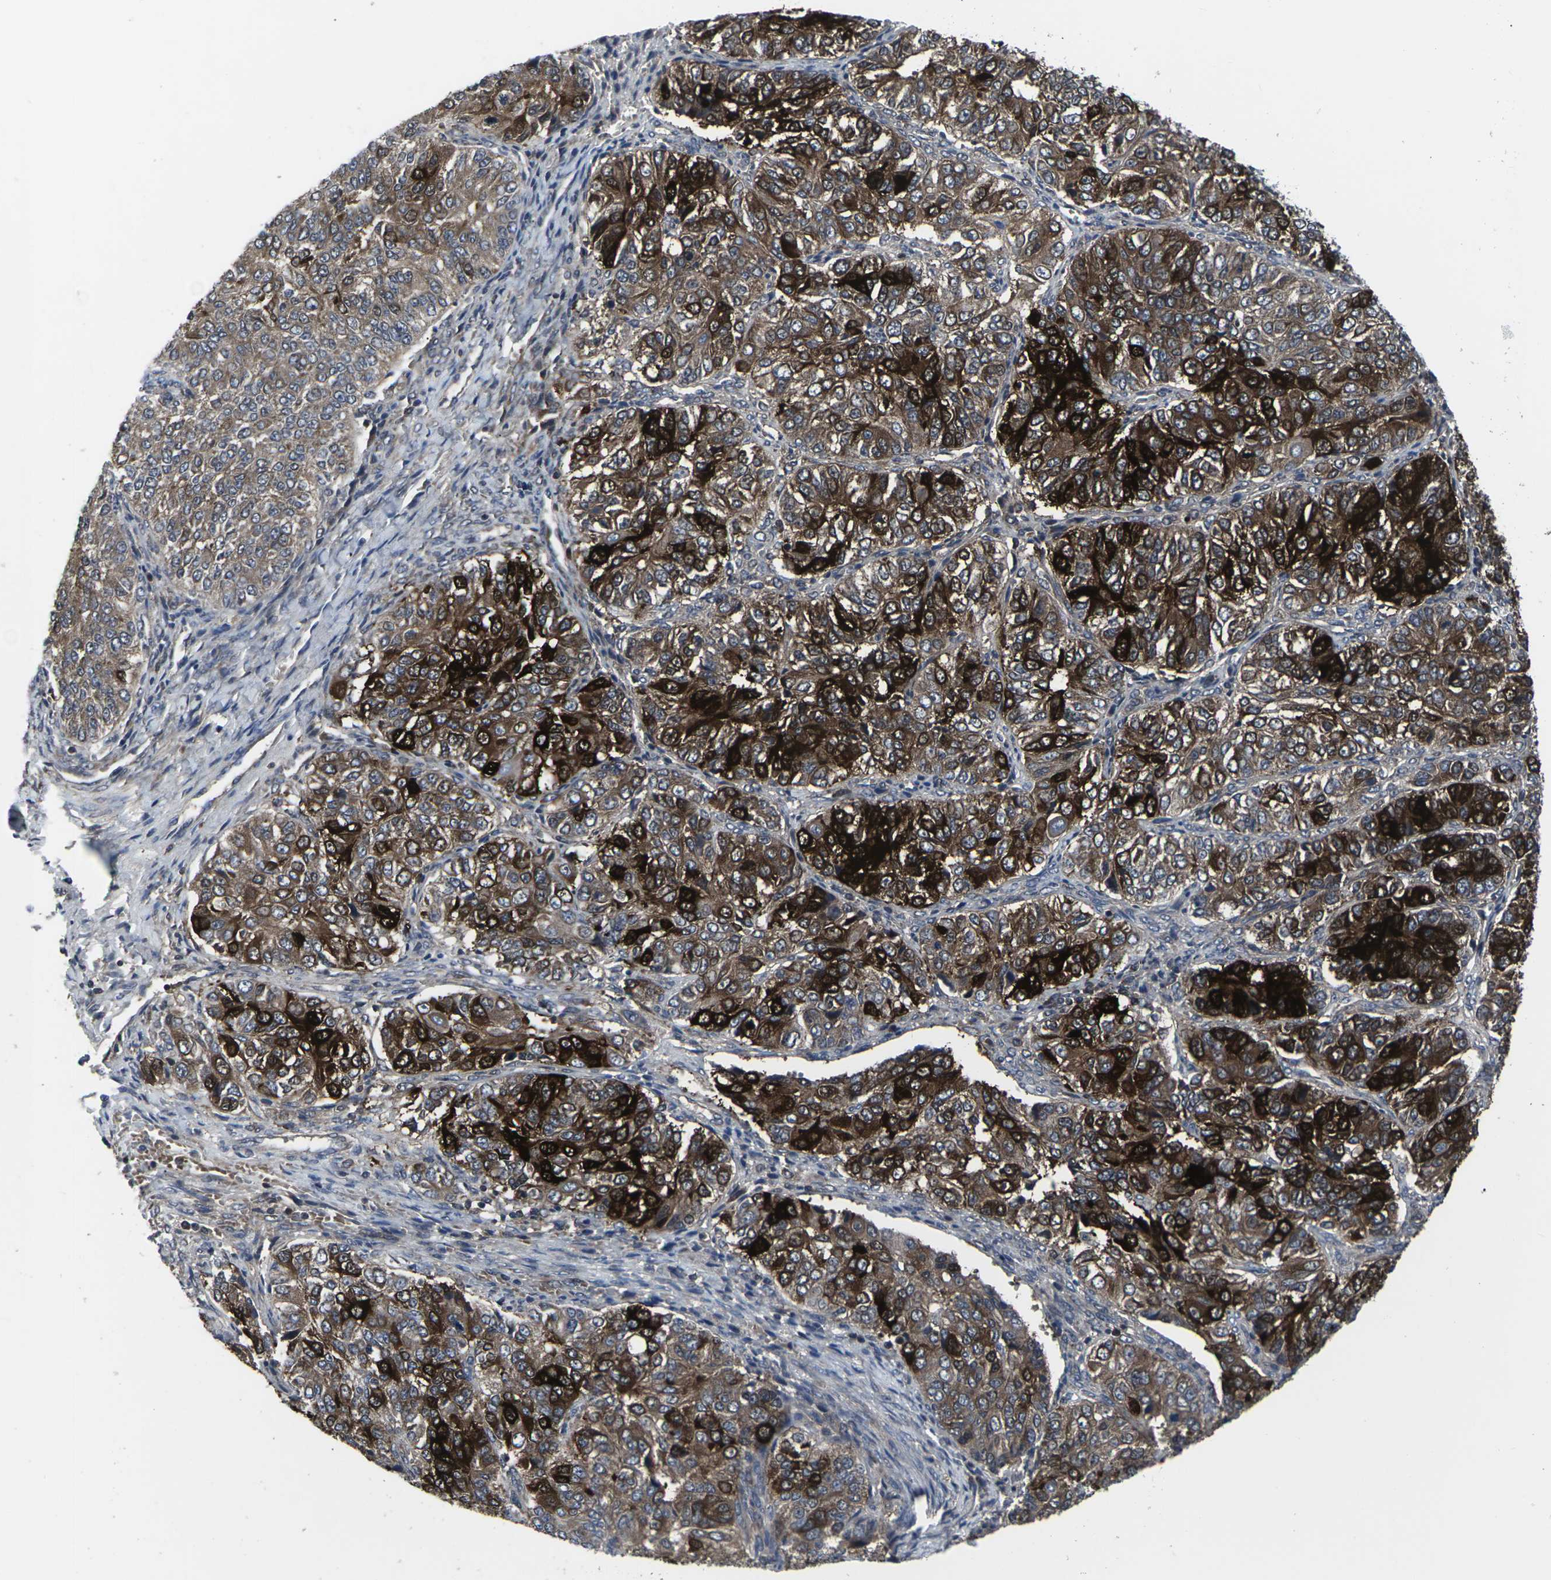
{"staining": {"intensity": "strong", "quantity": ">75%", "location": "cytoplasmic/membranous"}, "tissue": "ovarian cancer", "cell_type": "Tumor cells", "image_type": "cancer", "snomed": [{"axis": "morphology", "description": "Carcinoma, endometroid"}, {"axis": "topography", "description": "Ovary"}], "caption": "Brown immunohistochemical staining in ovarian cancer demonstrates strong cytoplasmic/membranous positivity in approximately >75% of tumor cells. Immunohistochemistry (ihc) stains the protein of interest in brown and the nuclei are stained blue.", "gene": "HPRT1", "patient": {"sex": "female", "age": 51}}